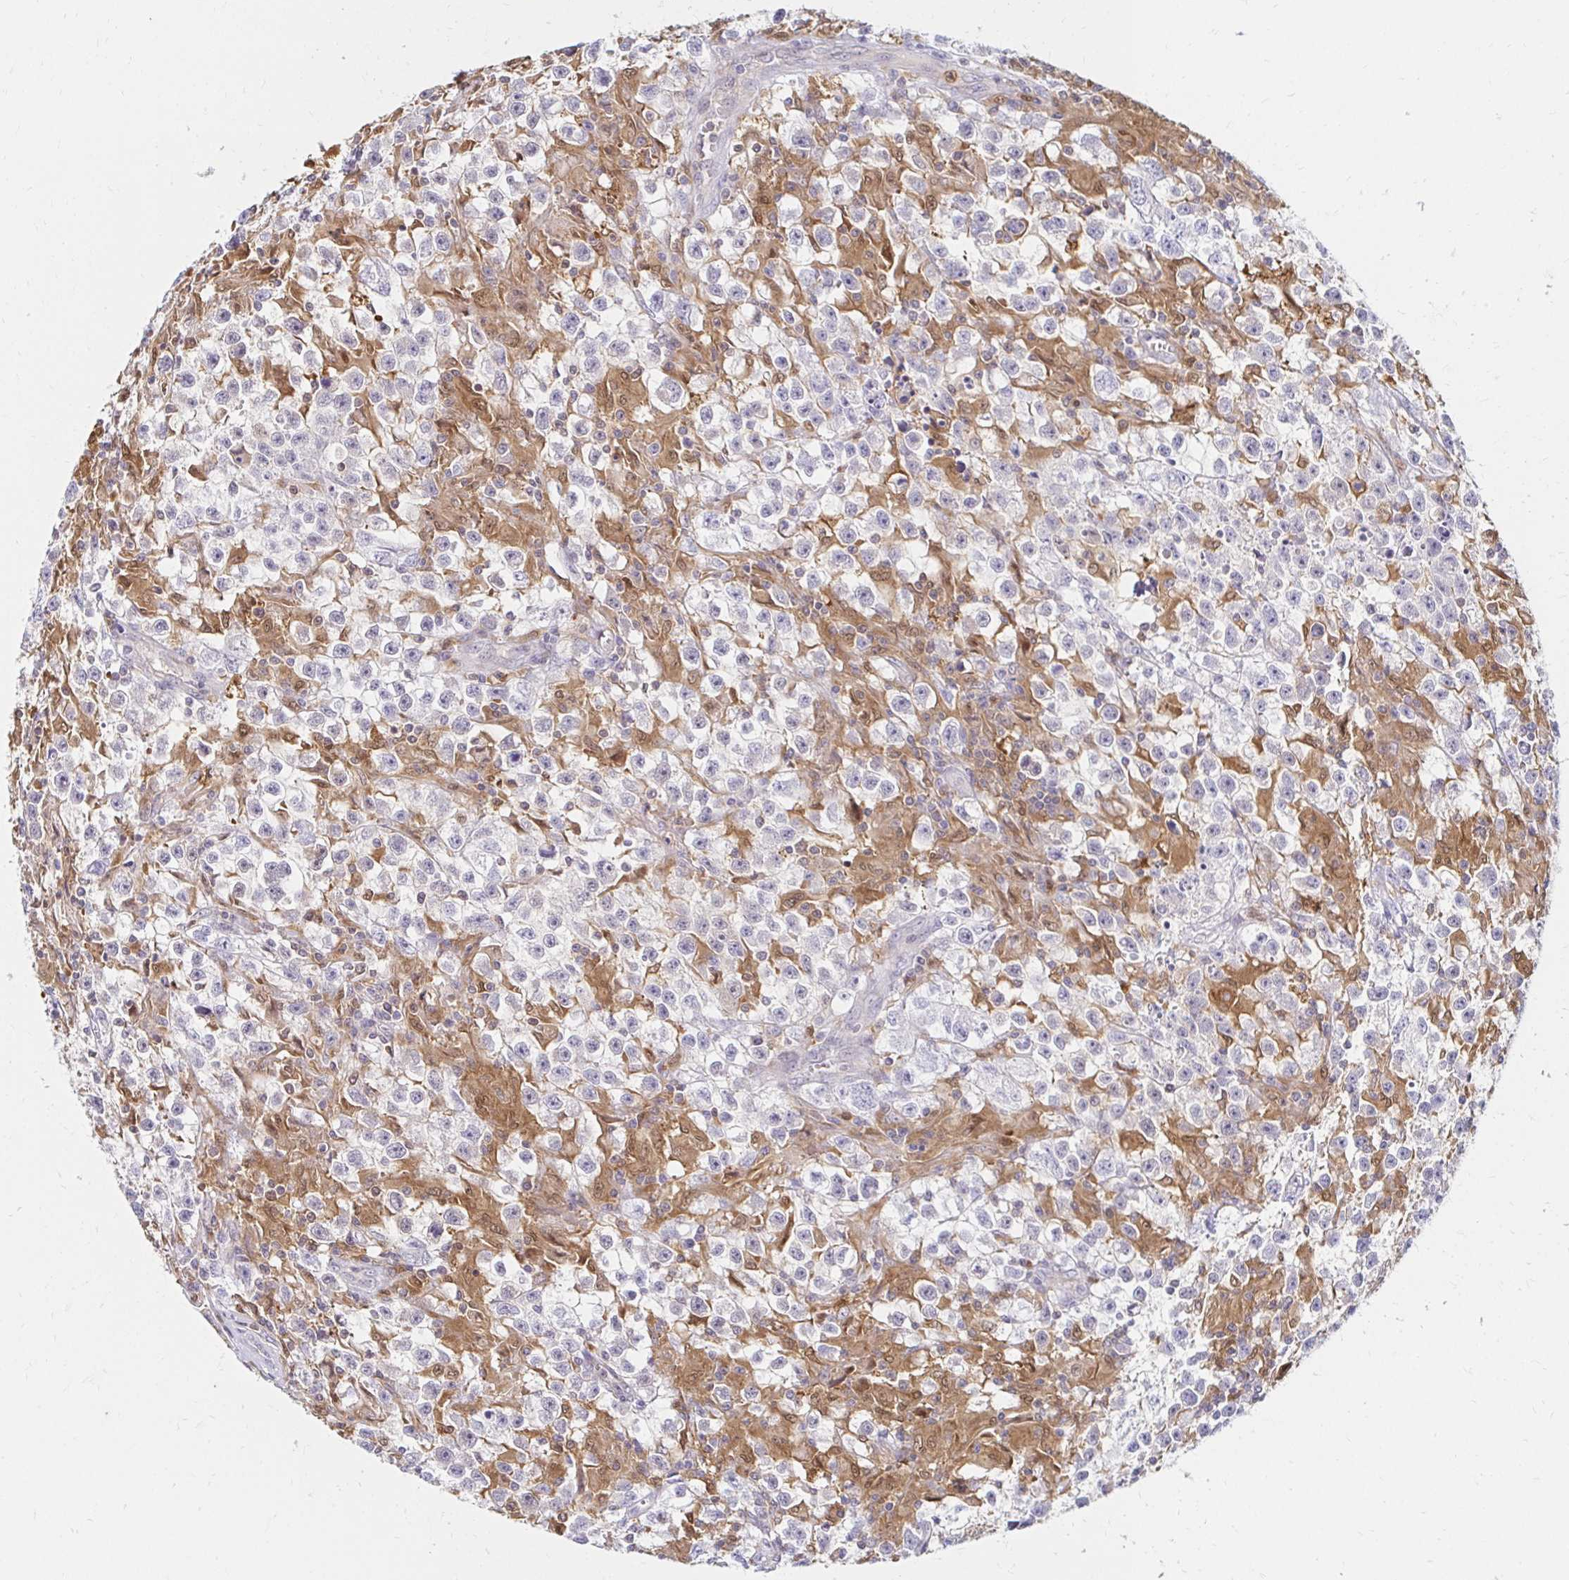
{"staining": {"intensity": "negative", "quantity": "none", "location": "none"}, "tissue": "testis cancer", "cell_type": "Tumor cells", "image_type": "cancer", "snomed": [{"axis": "morphology", "description": "Seminoma, NOS"}, {"axis": "topography", "description": "Testis"}], "caption": "Testis cancer (seminoma) was stained to show a protein in brown. There is no significant staining in tumor cells.", "gene": "PYCARD", "patient": {"sex": "male", "age": 31}}